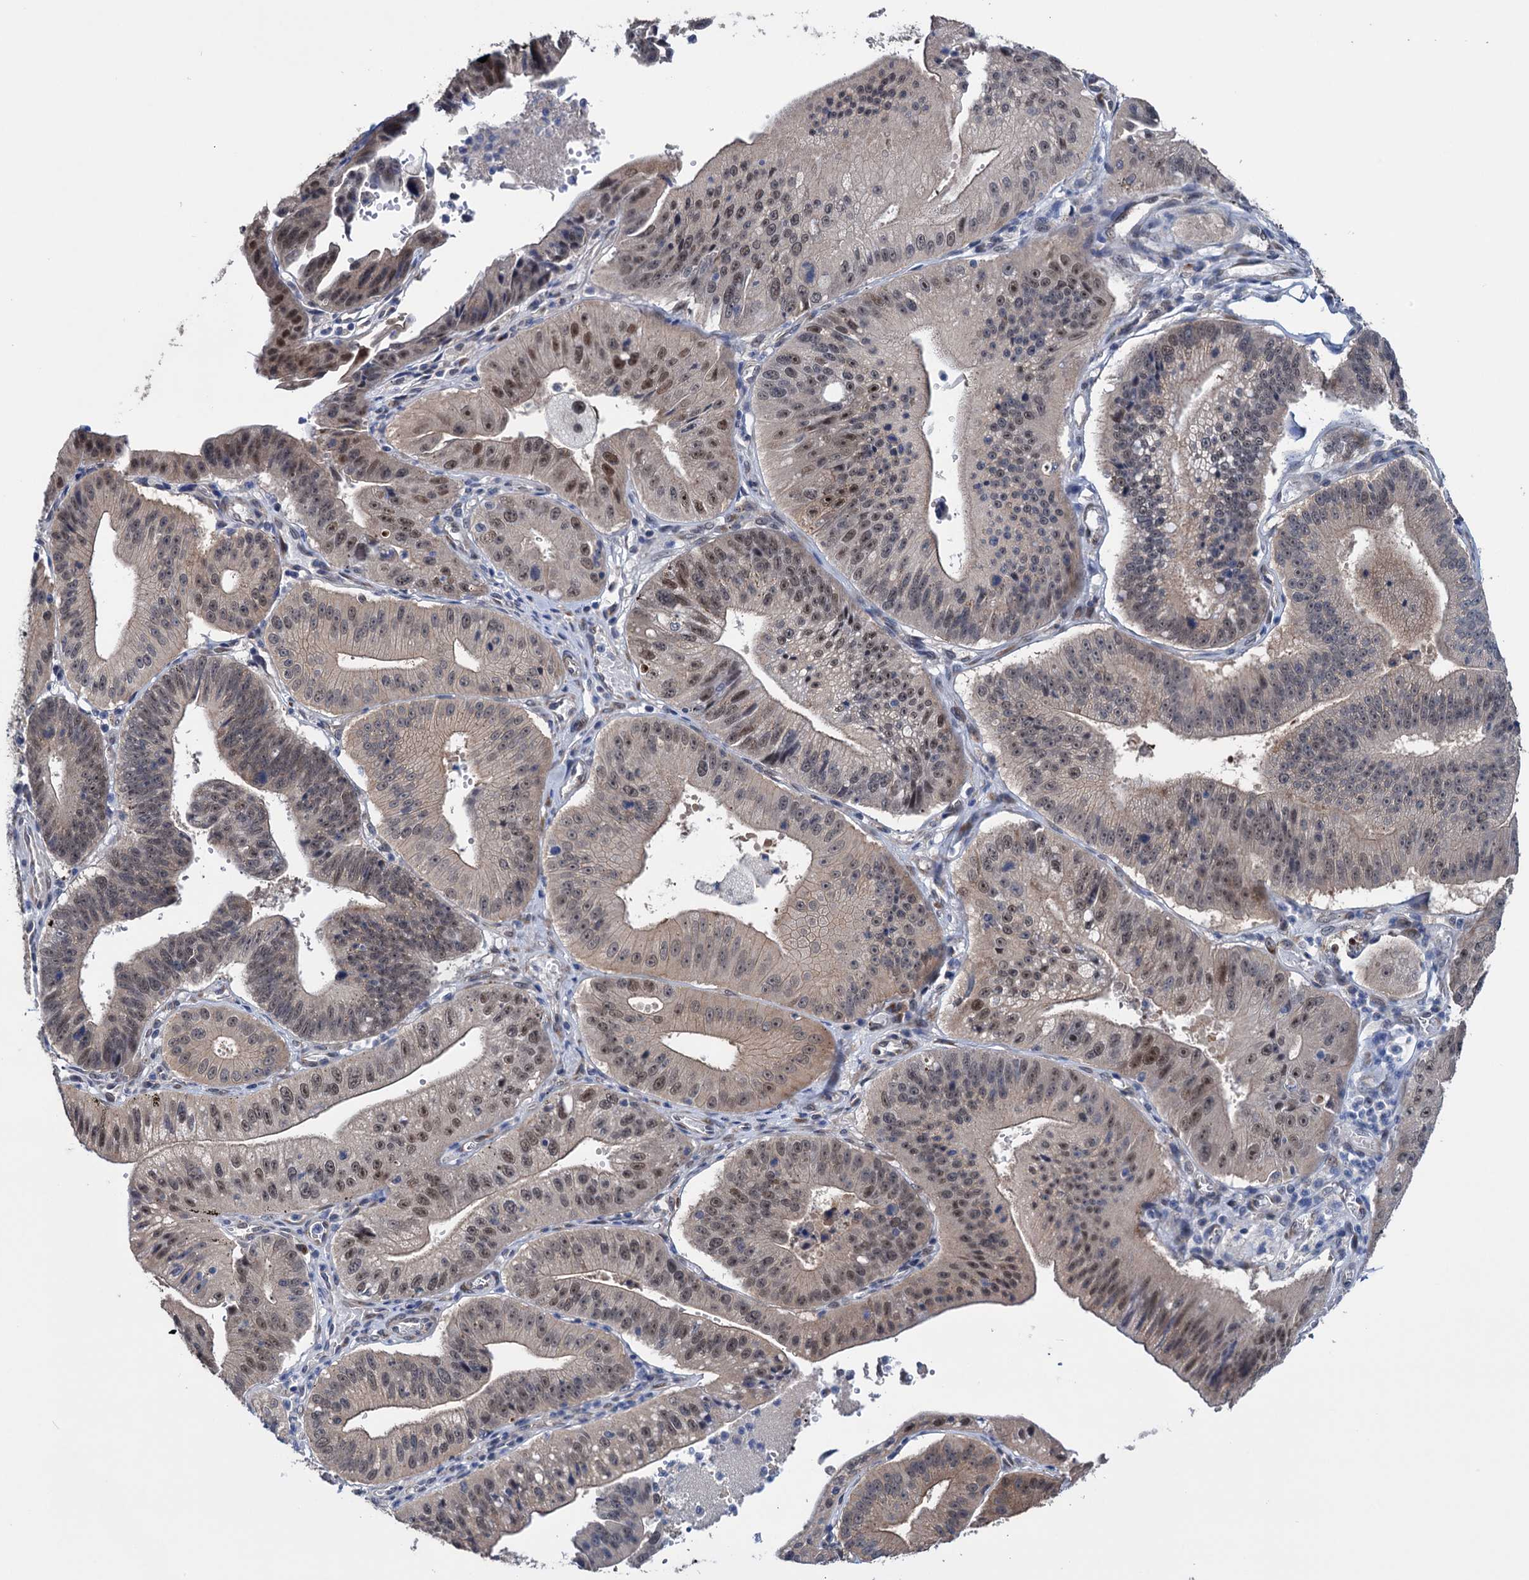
{"staining": {"intensity": "moderate", "quantity": "25%-75%", "location": "cytoplasmic/membranous,nuclear"}, "tissue": "stomach cancer", "cell_type": "Tumor cells", "image_type": "cancer", "snomed": [{"axis": "morphology", "description": "Adenocarcinoma, NOS"}, {"axis": "topography", "description": "Stomach"}], "caption": "Adenocarcinoma (stomach) stained for a protein (brown) reveals moderate cytoplasmic/membranous and nuclear positive positivity in approximately 25%-75% of tumor cells.", "gene": "EYA4", "patient": {"sex": "male", "age": 59}}